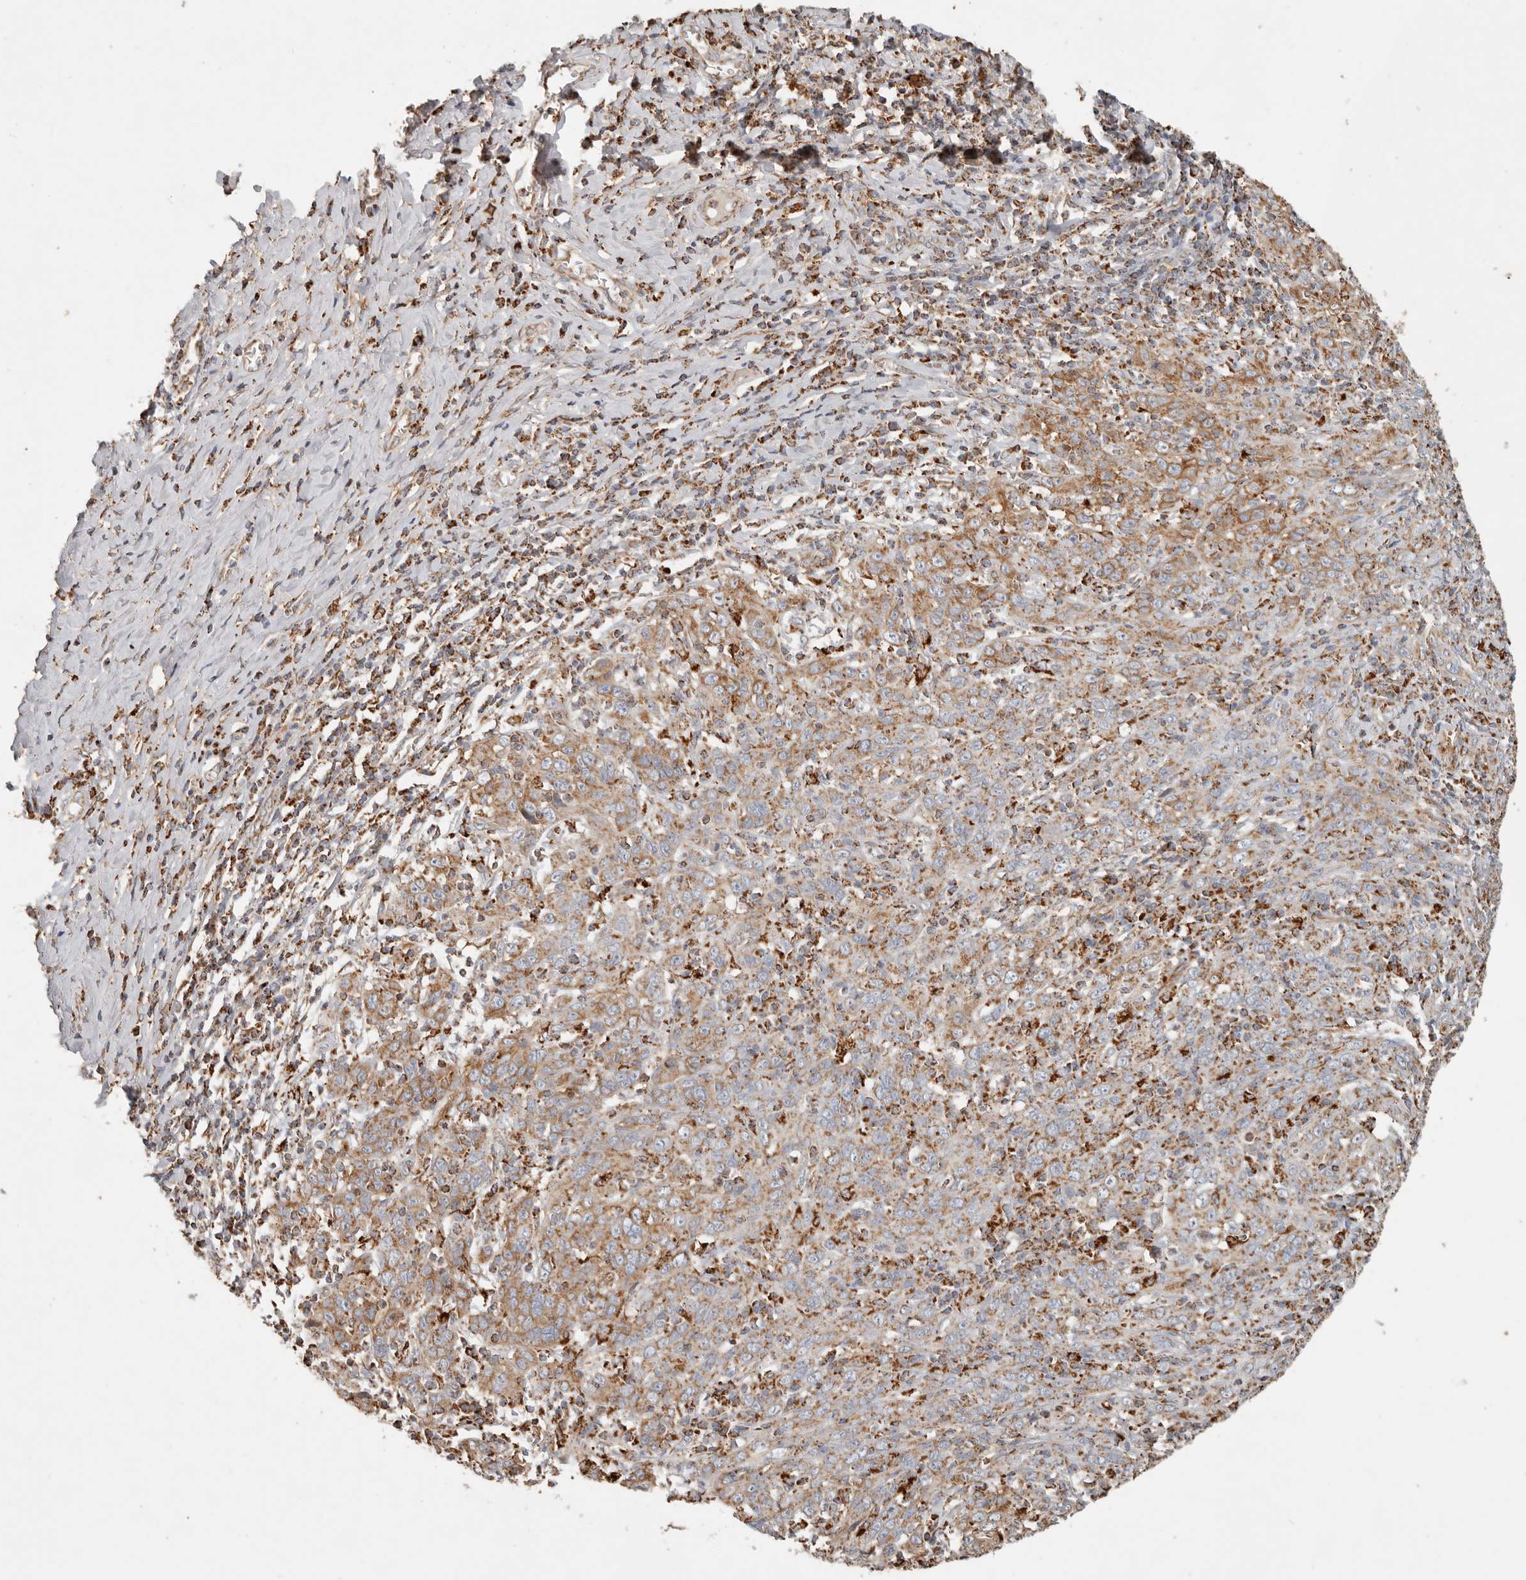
{"staining": {"intensity": "moderate", "quantity": "25%-75%", "location": "cytoplasmic/membranous"}, "tissue": "cervical cancer", "cell_type": "Tumor cells", "image_type": "cancer", "snomed": [{"axis": "morphology", "description": "Squamous cell carcinoma, NOS"}, {"axis": "topography", "description": "Cervix"}], "caption": "Brown immunohistochemical staining in human cervical squamous cell carcinoma reveals moderate cytoplasmic/membranous staining in about 25%-75% of tumor cells. (DAB IHC, brown staining for protein, blue staining for nuclei).", "gene": "ARHGEF10L", "patient": {"sex": "female", "age": 46}}